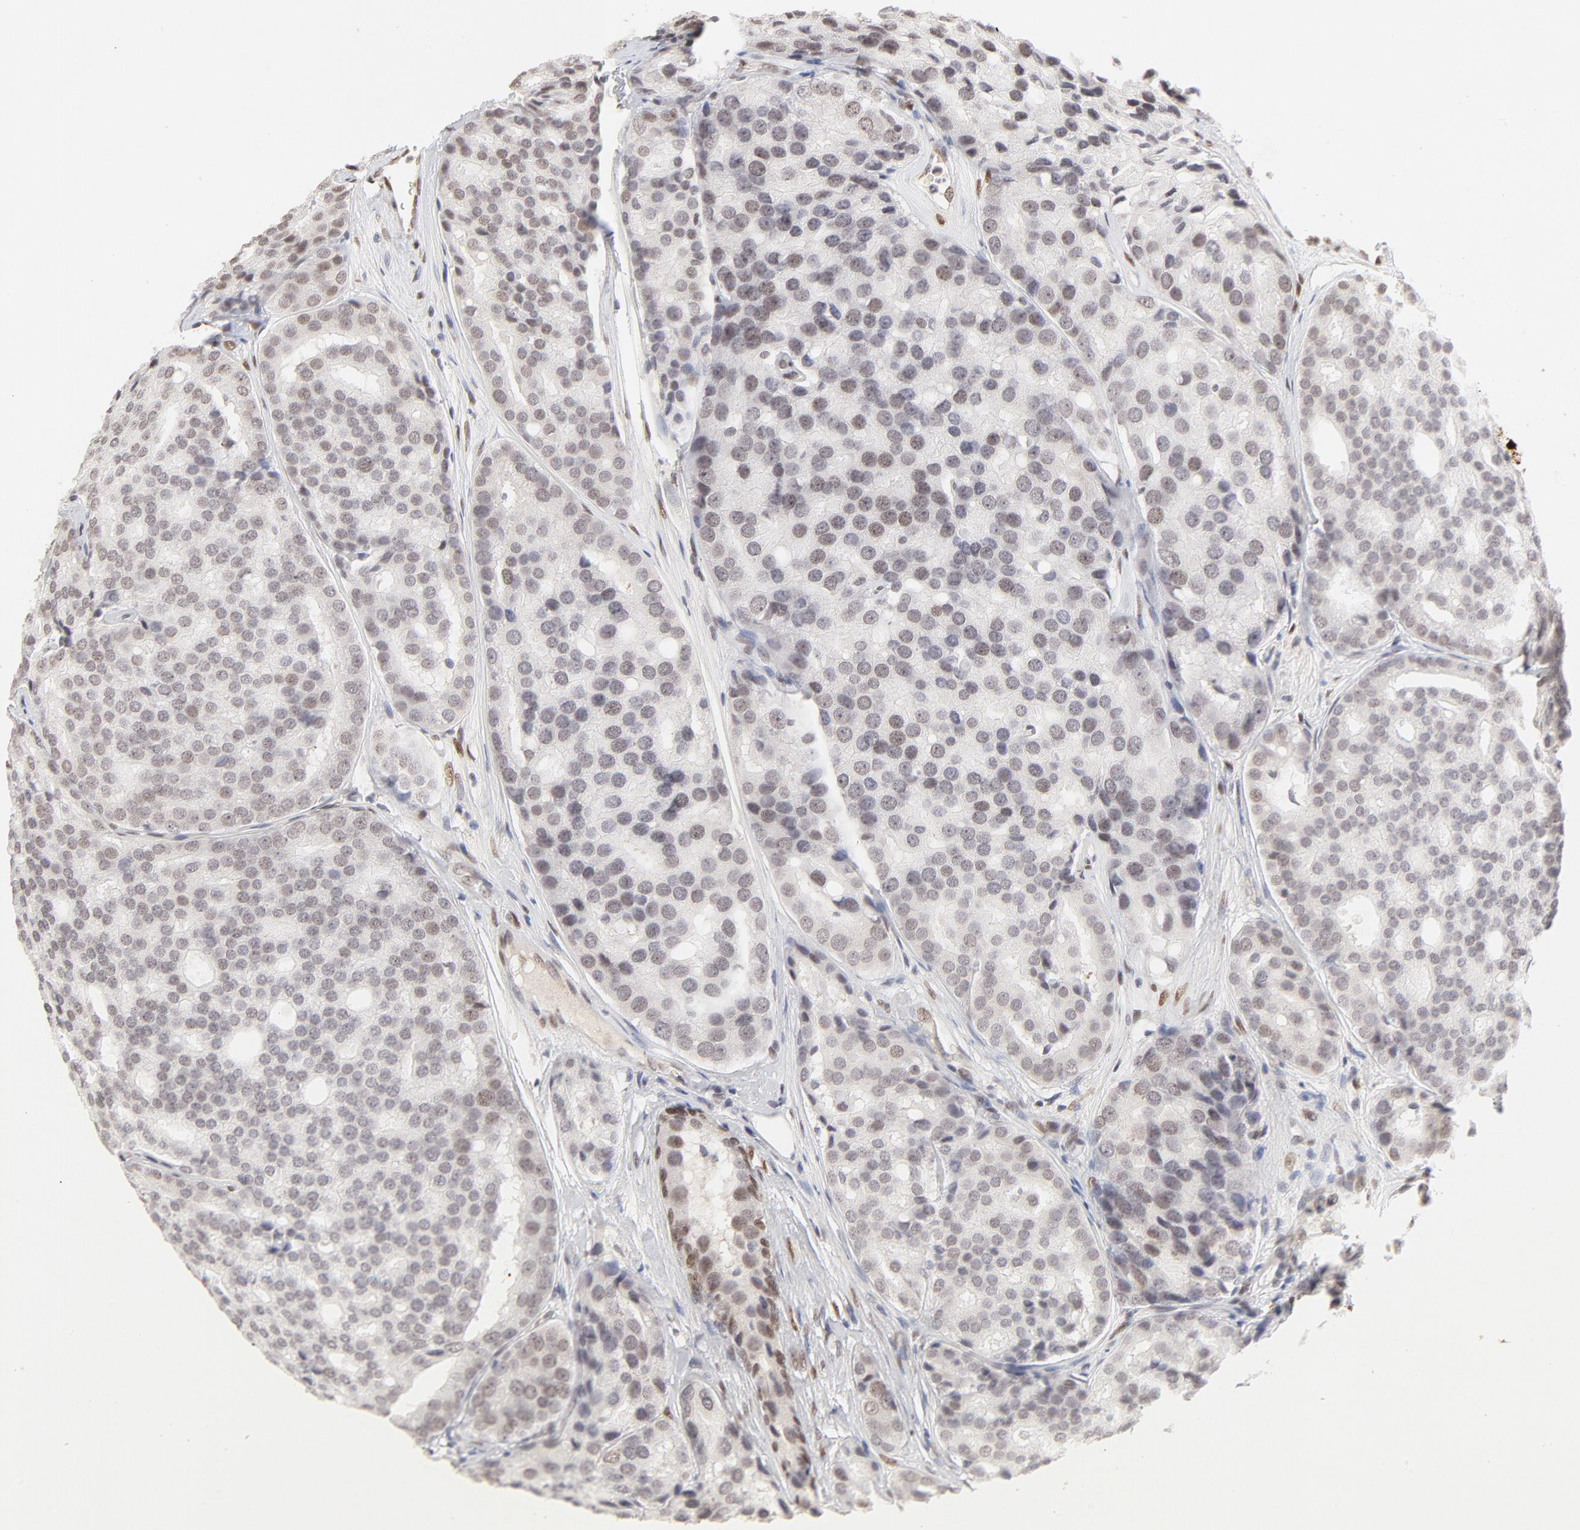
{"staining": {"intensity": "weak", "quantity": "<25%", "location": "nuclear"}, "tissue": "prostate cancer", "cell_type": "Tumor cells", "image_type": "cancer", "snomed": [{"axis": "morphology", "description": "Adenocarcinoma, High grade"}, {"axis": "topography", "description": "Prostate"}], "caption": "High-grade adenocarcinoma (prostate) was stained to show a protein in brown. There is no significant expression in tumor cells.", "gene": "PBX3", "patient": {"sex": "male", "age": 64}}